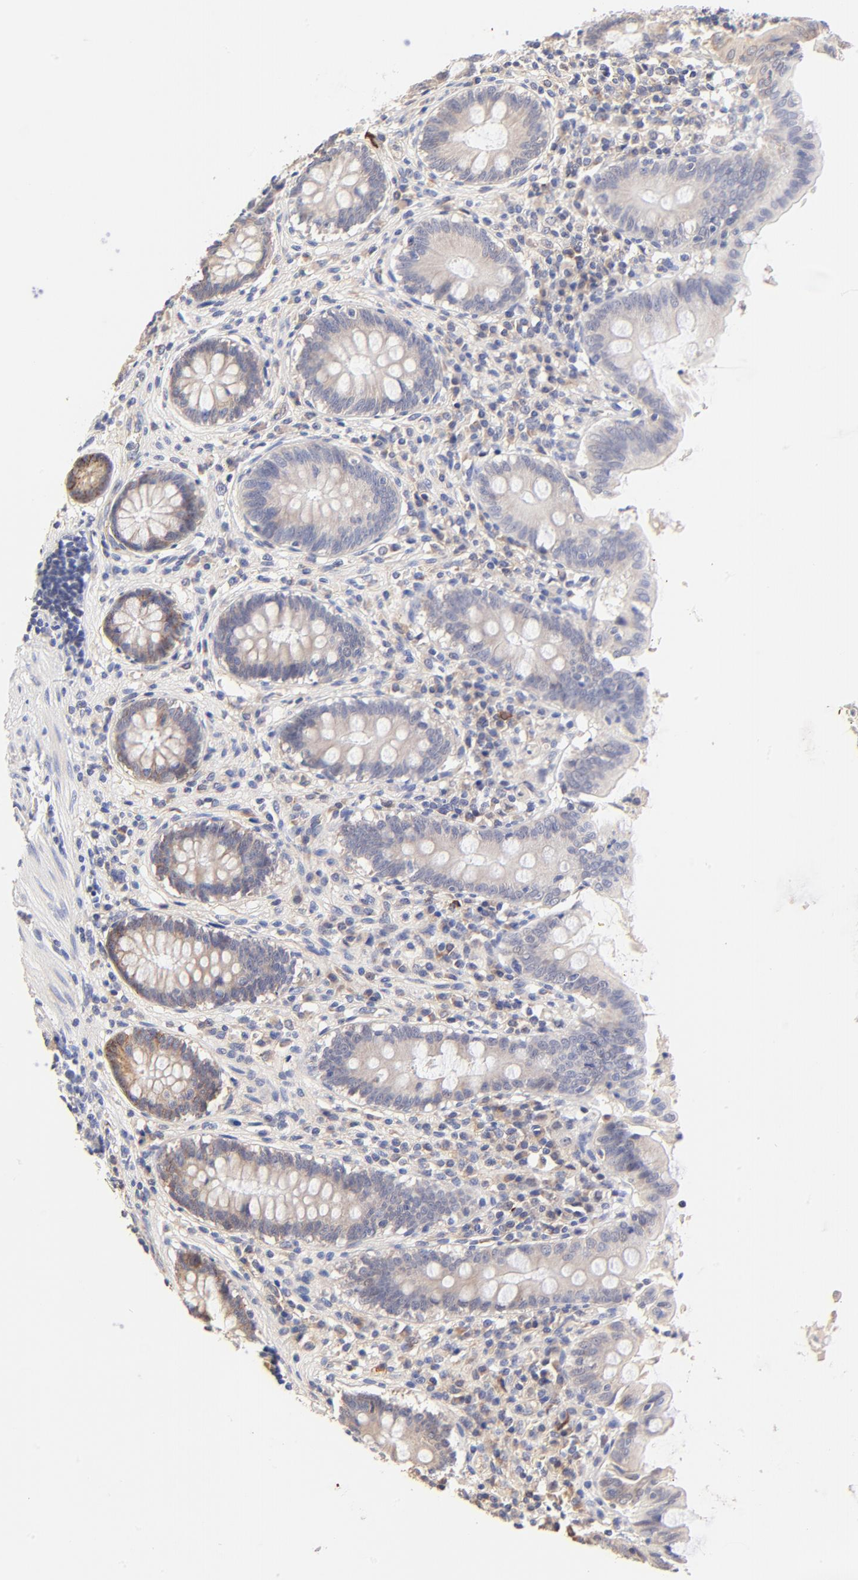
{"staining": {"intensity": "weak", "quantity": "<25%", "location": "cytoplasmic/membranous"}, "tissue": "appendix", "cell_type": "Glandular cells", "image_type": "normal", "snomed": [{"axis": "morphology", "description": "Normal tissue, NOS"}, {"axis": "topography", "description": "Appendix"}], "caption": "The histopathology image exhibits no staining of glandular cells in unremarkable appendix.", "gene": "PTK7", "patient": {"sex": "female", "age": 50}}